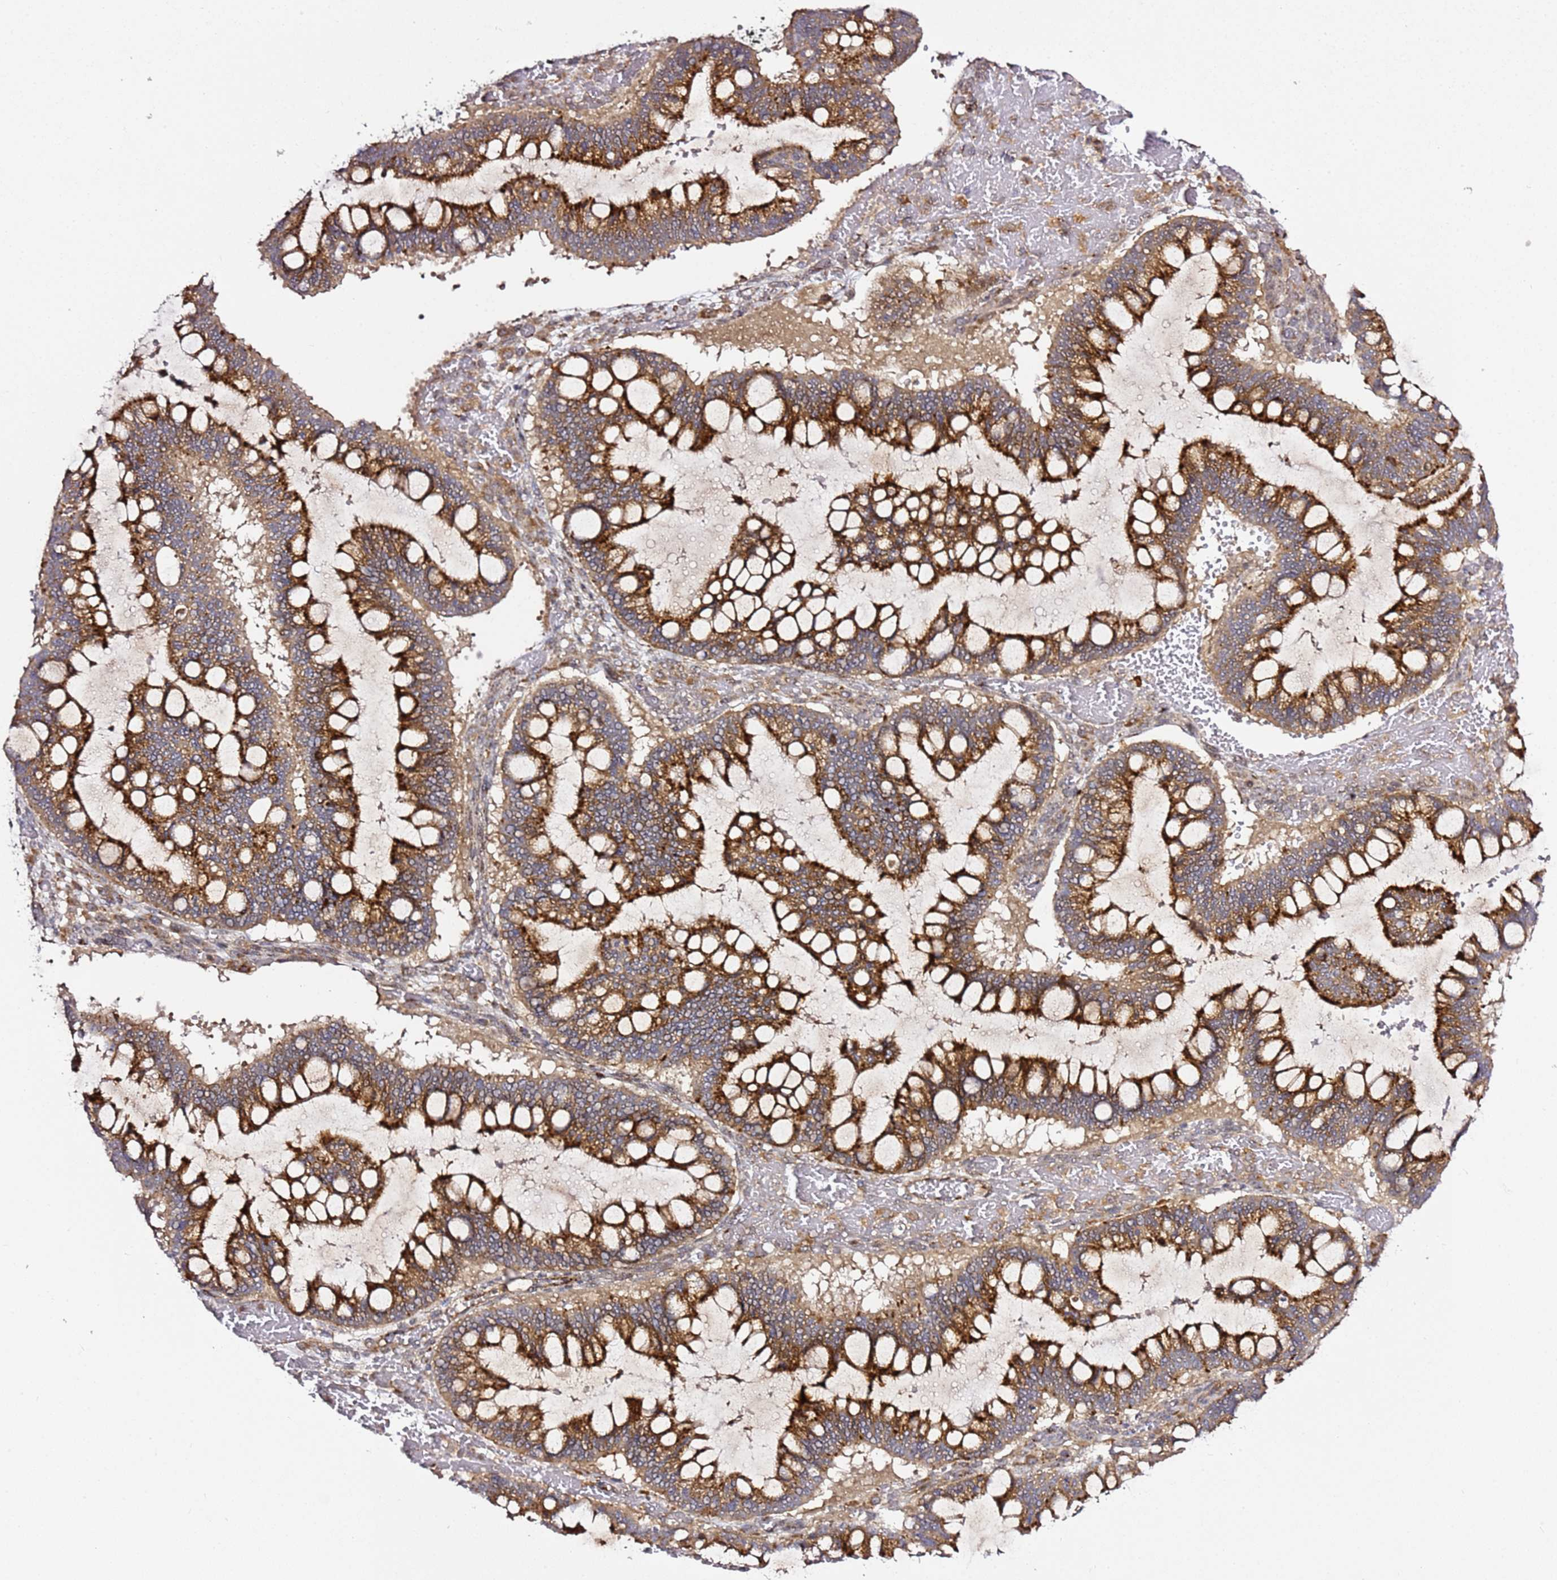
{"staining": {"intensity": "strong", "quantity": ">75%", "location": "cytoplasmic/membranous"}, "tissue": "ovarian cancer", "cell_type": "Tumor cells", "image_type": "cancer", "snomed": [{"axis": "morphology", "description": "Cystadenocarcinoma, mucinous, NOS"}, {"axis": "topography", "description": "Ovary"}], "caption": "High-power microscopy captured an immunohistochemistry (IHC) micrograph of ovarian cancer (mucinous cystadenocarcinoma), revealing strong cytoplasmic/membranous positivity in approximately >75% of tumor cells.", "gene": "PVRIG", "patient": {"sex": "female", "age": 73}}